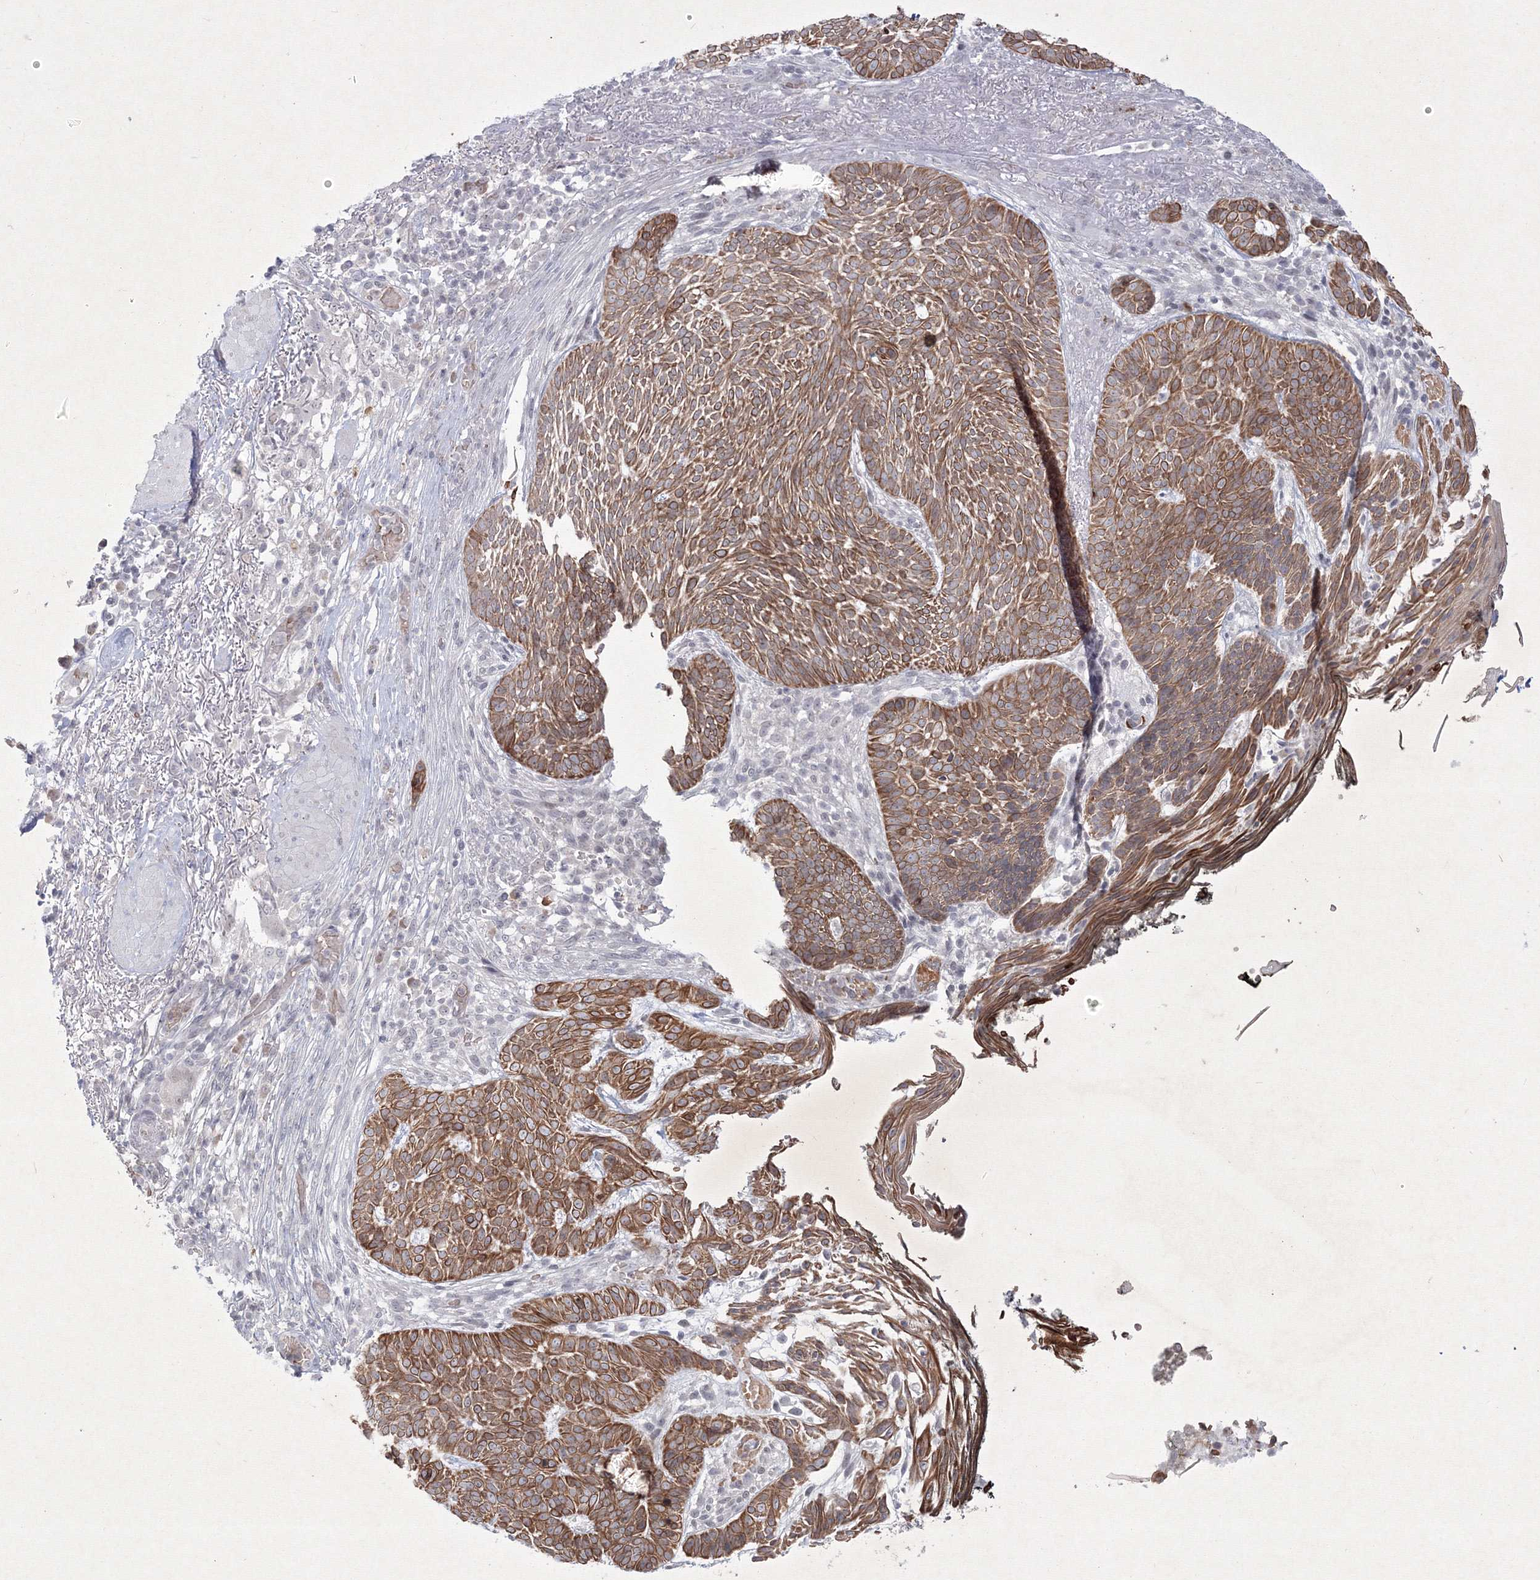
{"staining": {"intensity": "moderate", "quantity": ">75%", "location": "cytoplasmic/membranous"}, "tissue": "skin cancer", "cell_type": "Tumor cells", "image_type": "cancer", "snomed": [{"axis": "morphology", "description": "Normal tissue, NOS"}, {"axis": "morphology", "description": "Basal cell carcinoma"}, {"axis": "topography", "description": "Skin"}], "caption": "Protein staining of skin cancer (basal cell carcinoma) tissue displays moderate cytoplasmic/membranous positivity in about >75% of tumor cells.", "gene": "NXPE3", "patient": {"sex": "male", "age": 64}}